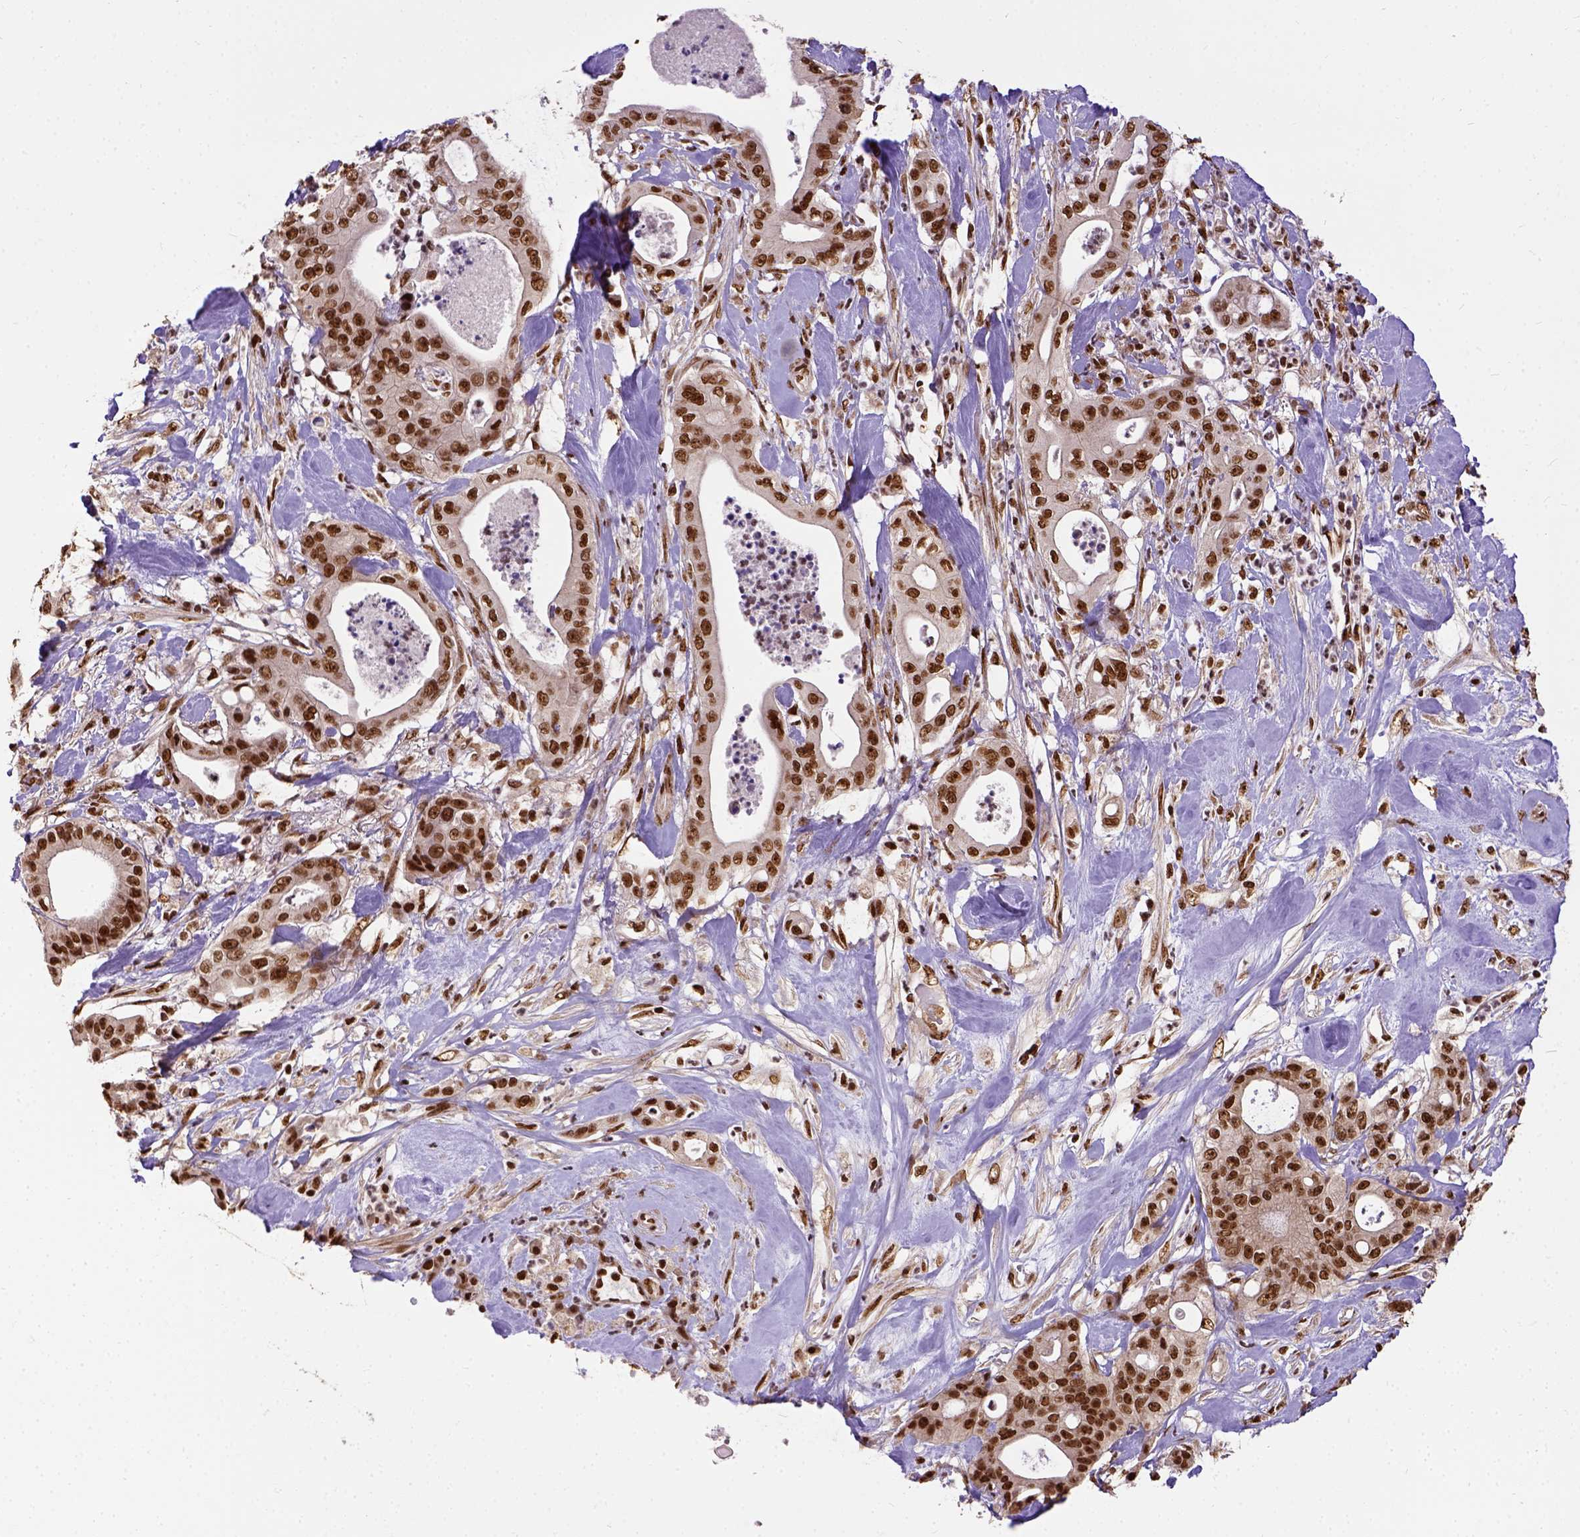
{"staining": {"intensity": "strong", "quantity": ">75%", "location": "nuclear"}, "tissue": "pancreatic cancer", "cell_type": "Tumor cells", "image_type": "cancer", "snomed": [{"axis": "morphology", "description": "Adenocarcinoma, NOS"}, {"axis": "topography", "description": "Pancreas"}], "caption": "This is an image of IHC staining of adenocarcinoma (pancreatic), which shows strong expression in the nuclear of tumor cells.", "gene": "NACC1", "patient": {"sex": "male", "age": 71}}